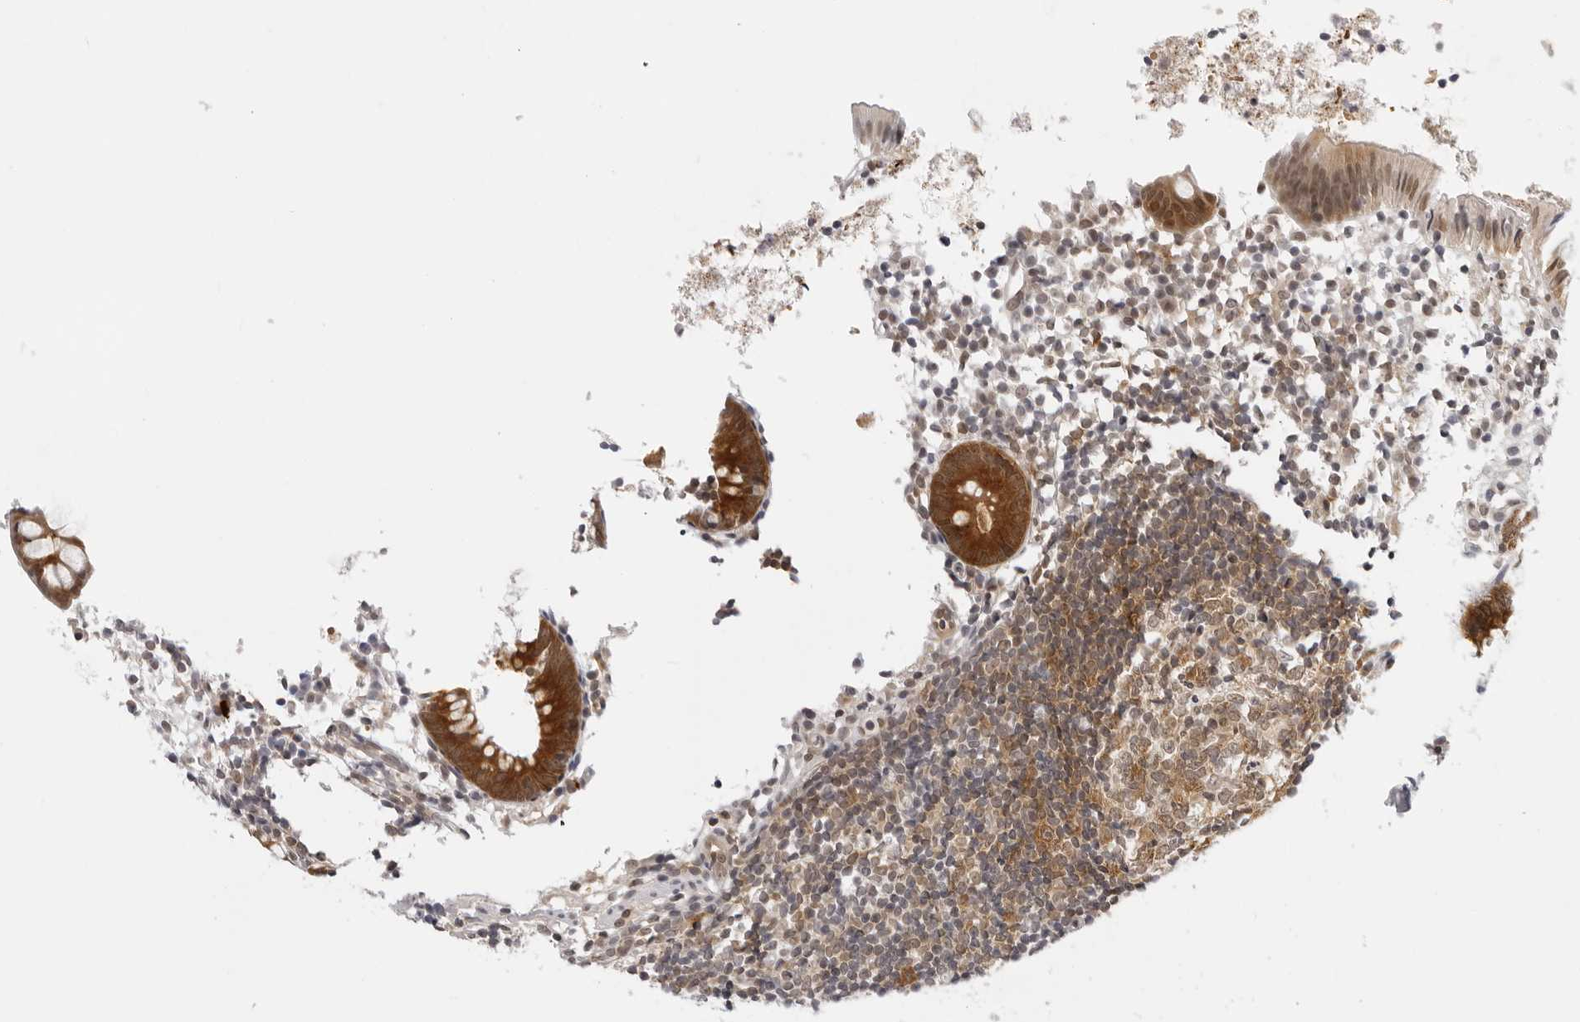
{"staining": {"intensity": "strong", "quantity": ">75%", "location": "cytoplasmic/membranous"}, "tissue": "appendix", "cell_type": "Glandular cells", "image_type": "normal", "snomed": [{"axis": "morphology", "description": "Normal tissue, NOS"}, {"axis": "topography", "description": "Appendix"}], "caption": "Immunohistochemistry image of benign human appendix stained for a protein (brown), which exhibits high levels of strong cytoplasmic/membranous expression in approximately >75% of glandular cells.", "gene": "WDR77", "patient": {"sex": "female", "age": 20}}